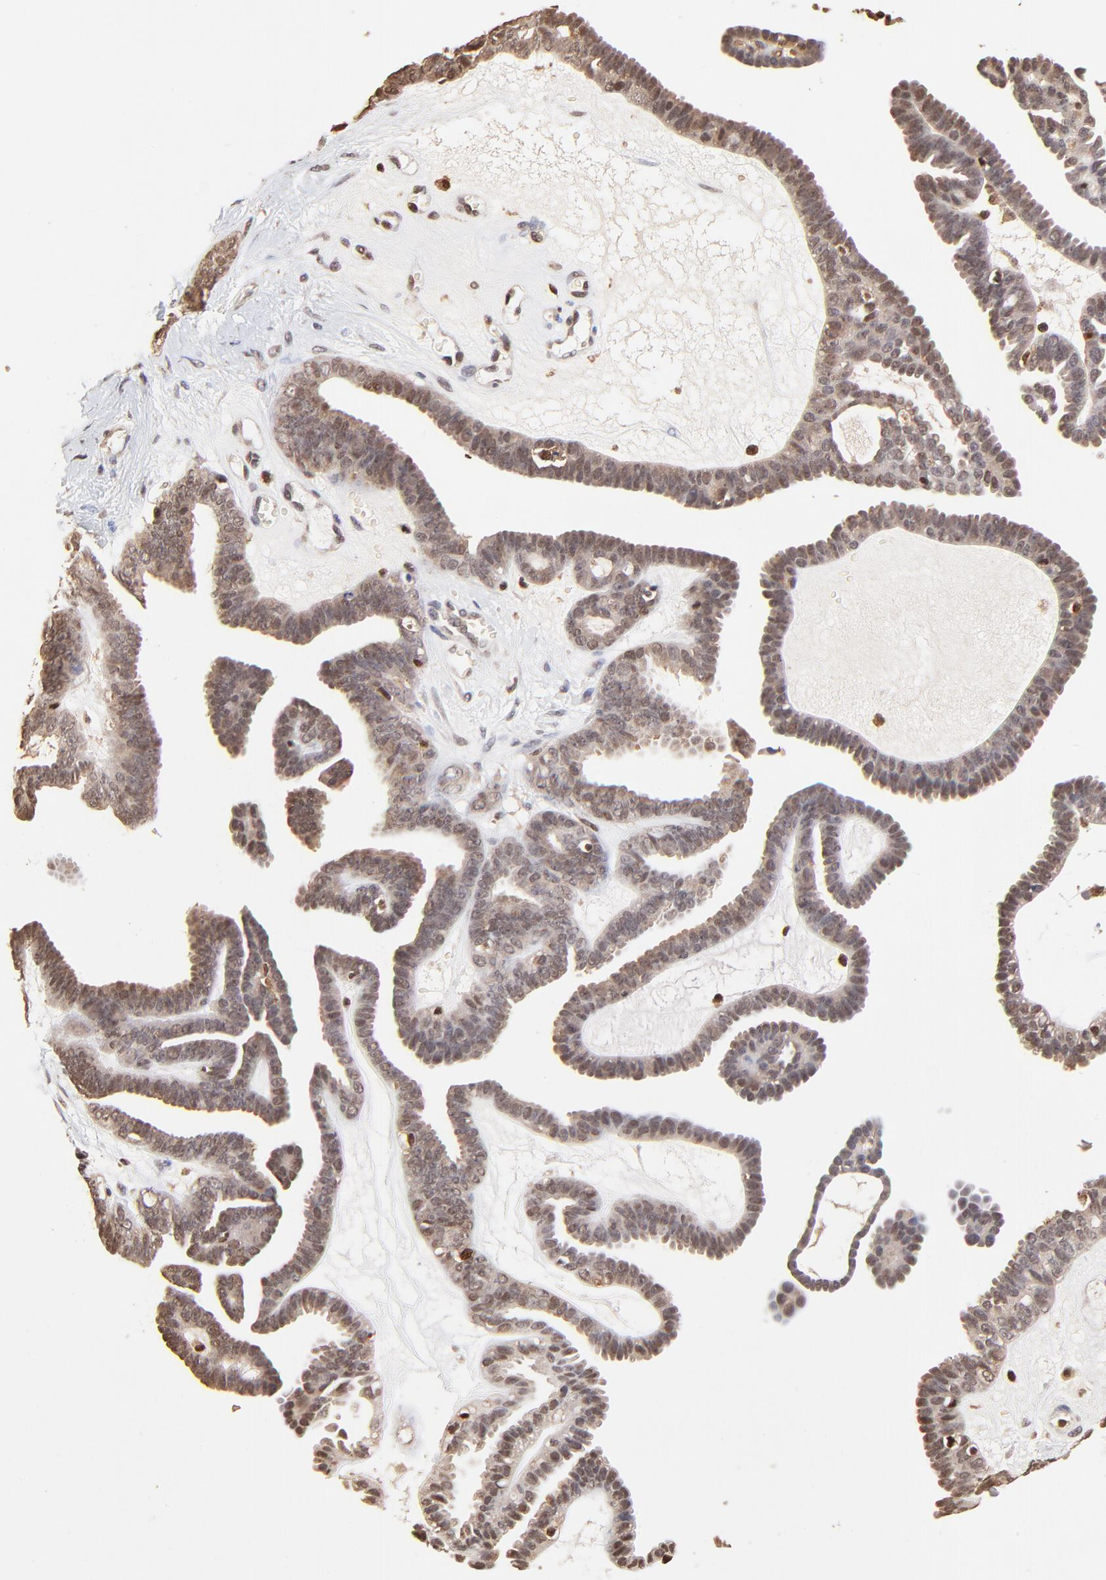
{"staining": {"intensity": "weak", "quantity": "25%-75%", "location": "nuclear"}, "tissue": "ovarian cancer", "cell_type": "Tumor cells", "image_type": "cancer", "snomed": [{"axis": "morphology", "description": "Cystadenocarcinoma, serous, NOS"}, {"axis": "topography", "description": "Ovary"}], "caption": "This is an image of immunohistochemistry staining of ovarian cancer, which shows weak positivity in the nuclear of tumor cells.", "gene": "CASP1", "patient": {"sex": "female", "age": 71}}